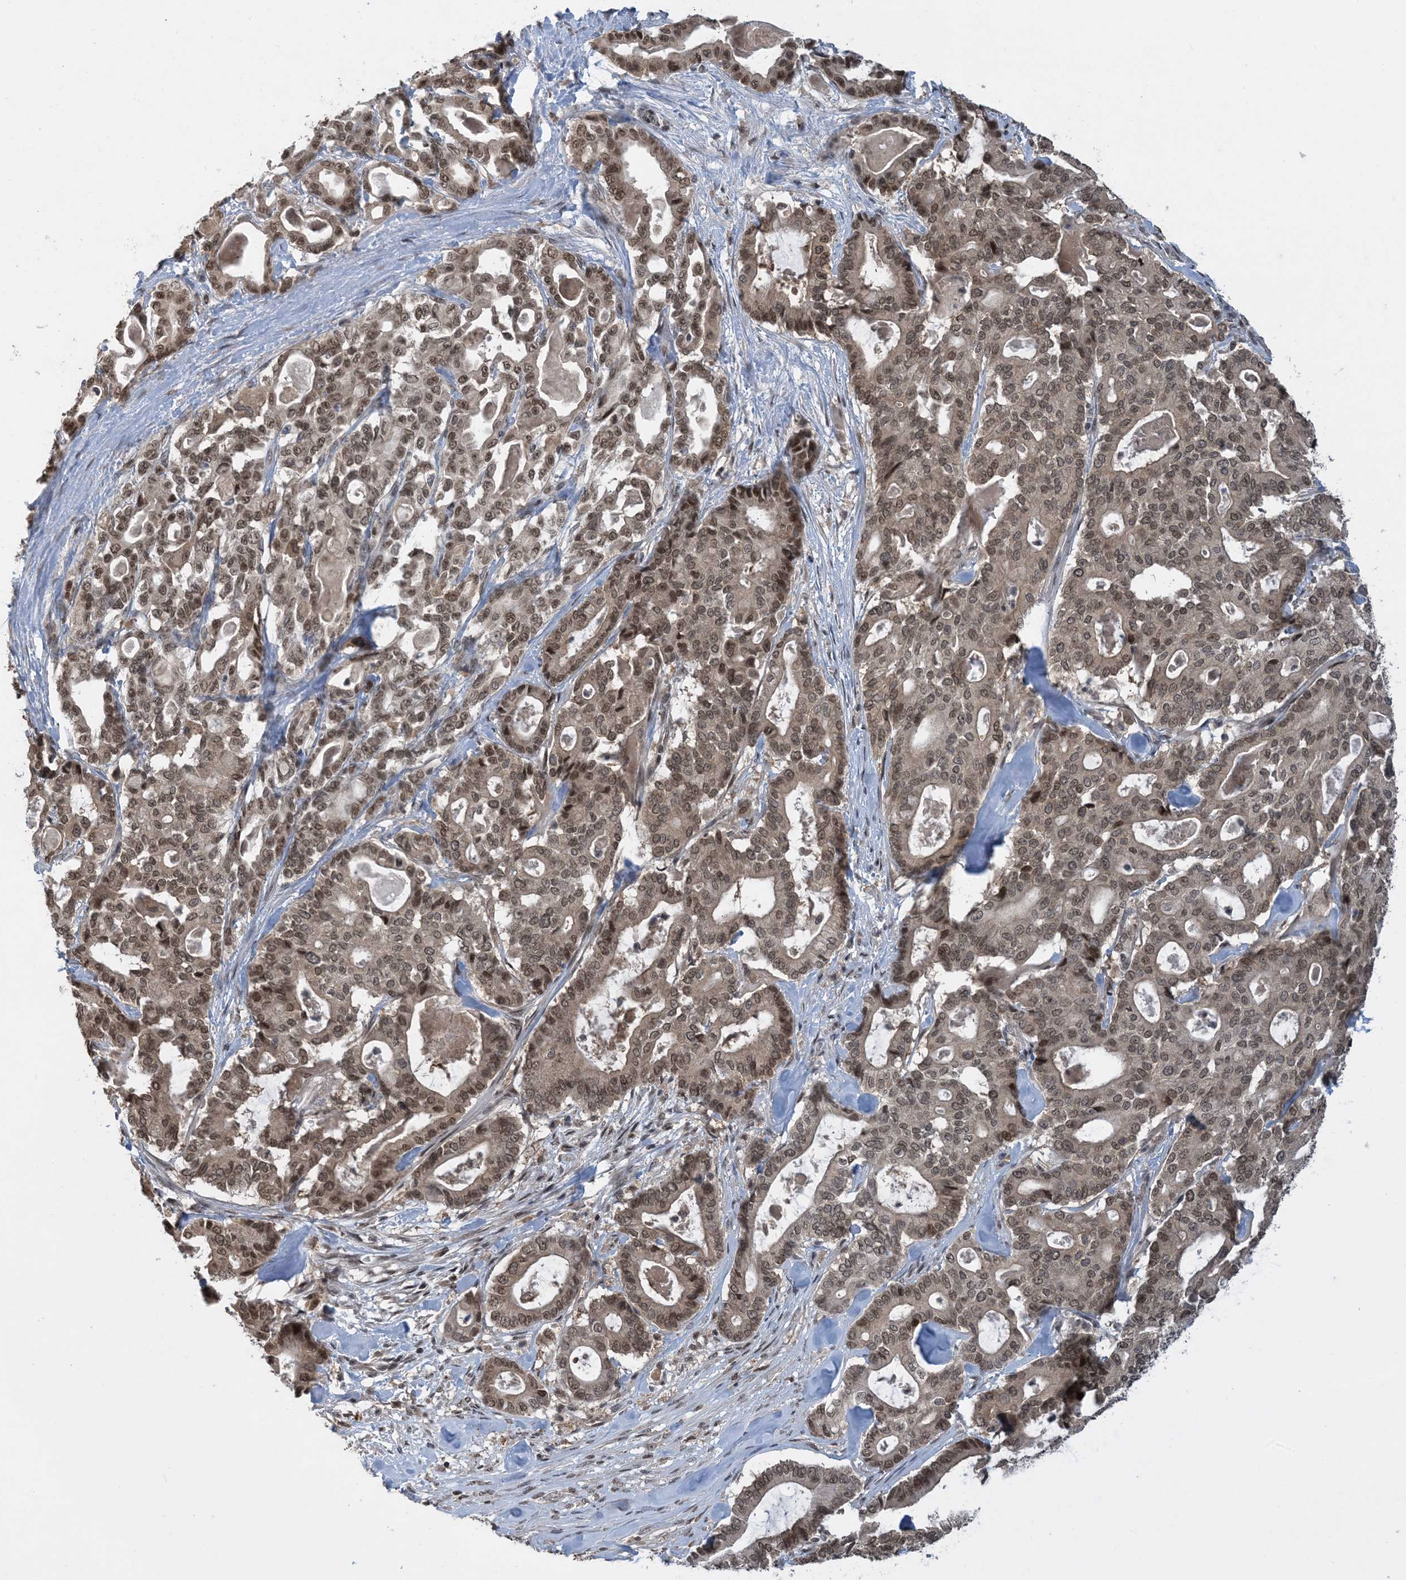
{"staining": {"intensity": "moderate", "quantity": ">75%", "location": "nuclear"}, "tissue": "pancreatic cancer", "cell_type": "Tumor cells", "image_type": "cancer", "snomed": [{"axis": "morphology", "description": "Adenocarcinoma, NOS"}, {"axis": "topography", "description": "Pancreas"}], "caption": "Pancreatic cancer (adenocarcinoma) stained for a protein displays moderate nuclear positivity in tumor cells. (DAB = brown stain, brightfield microscopy at high magnification).", "gene": "ACYP2", "patient": {"sex": "male", "age": 63}}